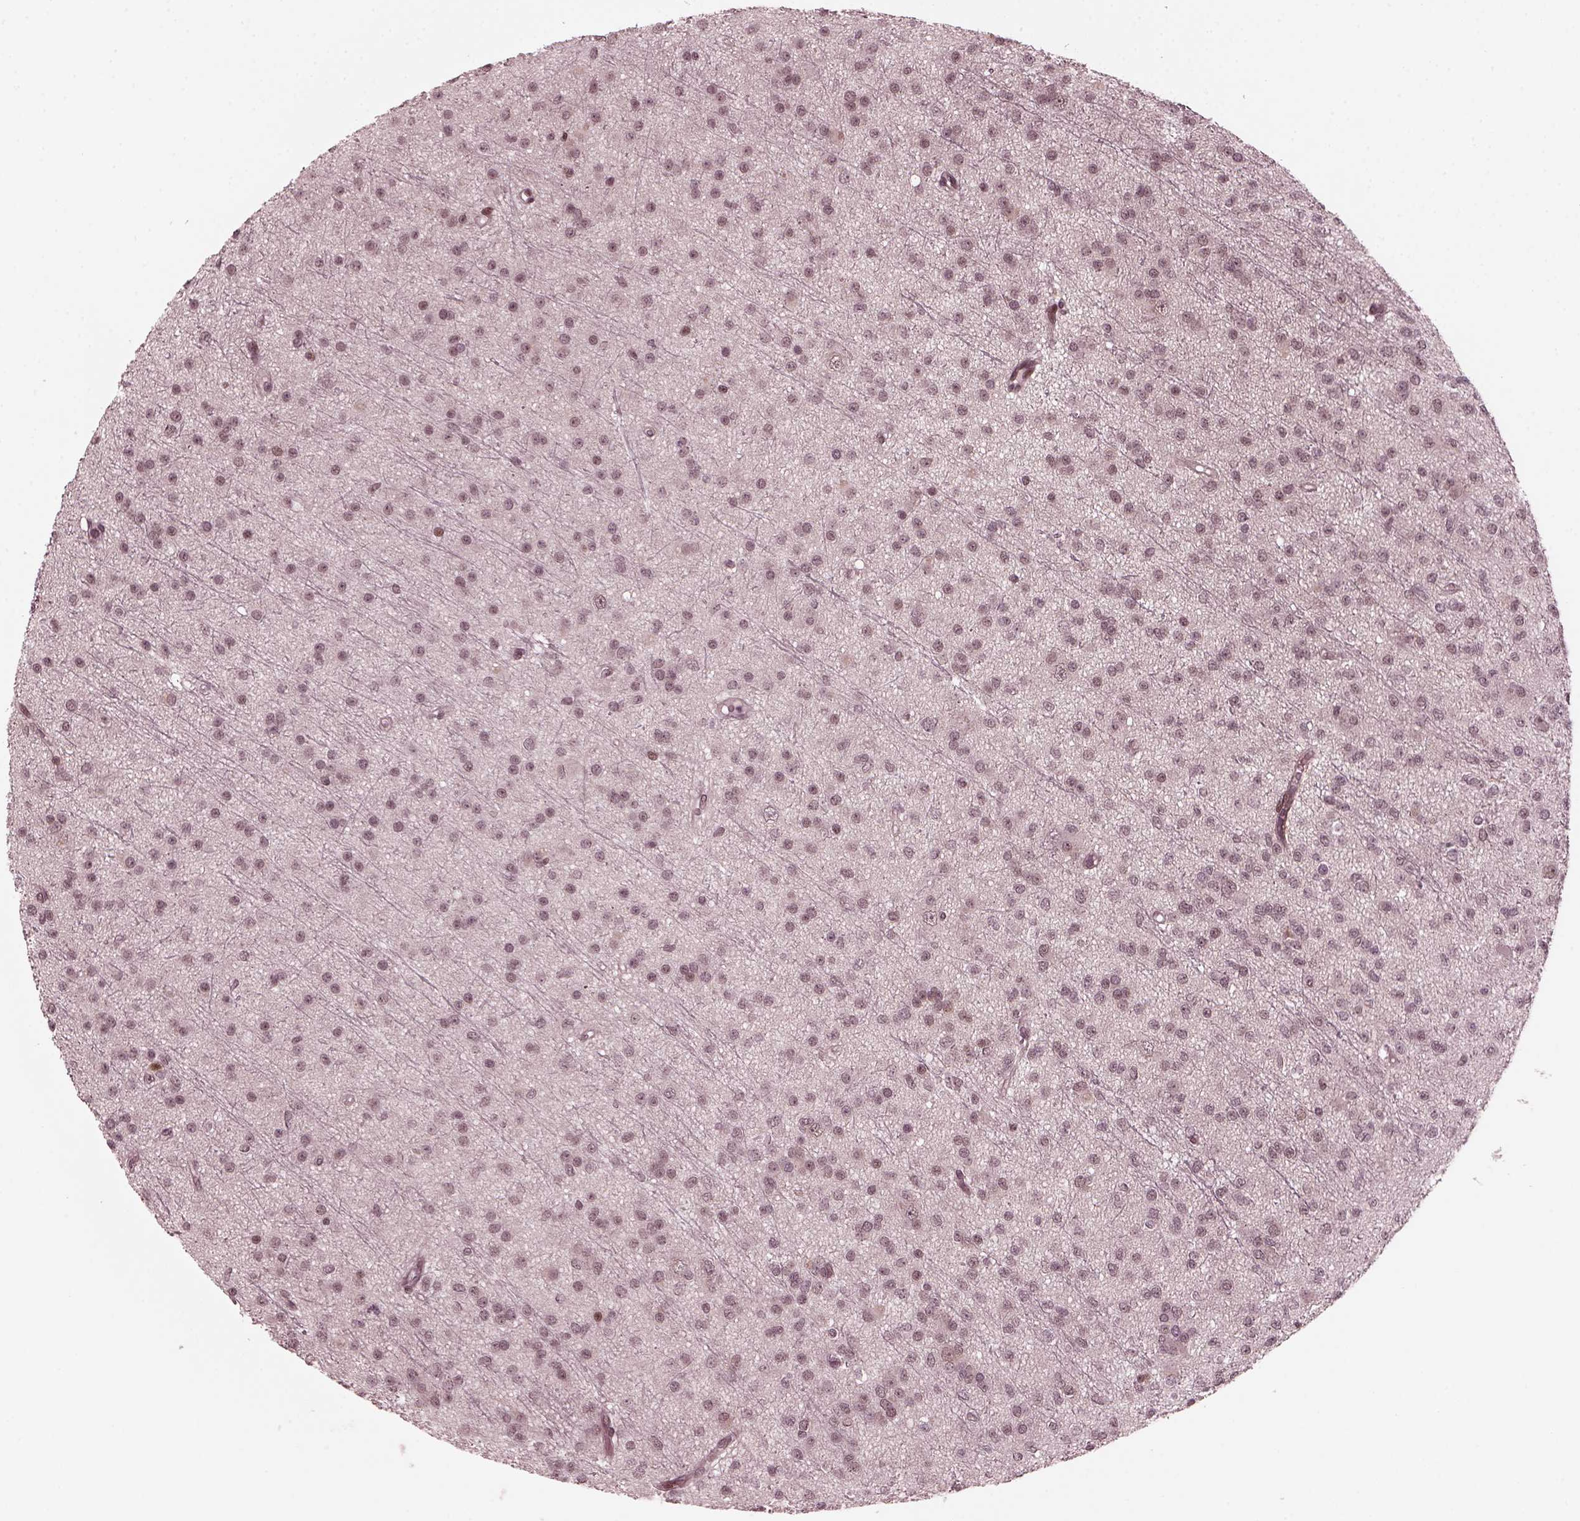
{"staining": {"intensity": "negative", "quantity": "none", "location": "none"}, "tissue": "glioma", "cell_type": "Tumor cells", "image_type": "cancer", "snomed": [{"axis": "morphology", "description": "Glioma, malignant, Low grade"}, {"axis": "topography", "description": "Brain"}], "caption": "Immunohistochemical staining of human malignant low-grade glioma demonstrates no significant expression in tumor cells. (Brightfield microscopy of DAB immunohistochemistry (IHC) at high magnification).", "gene": "TRIB3", "patient": {"sex": "male", "age": 27}}